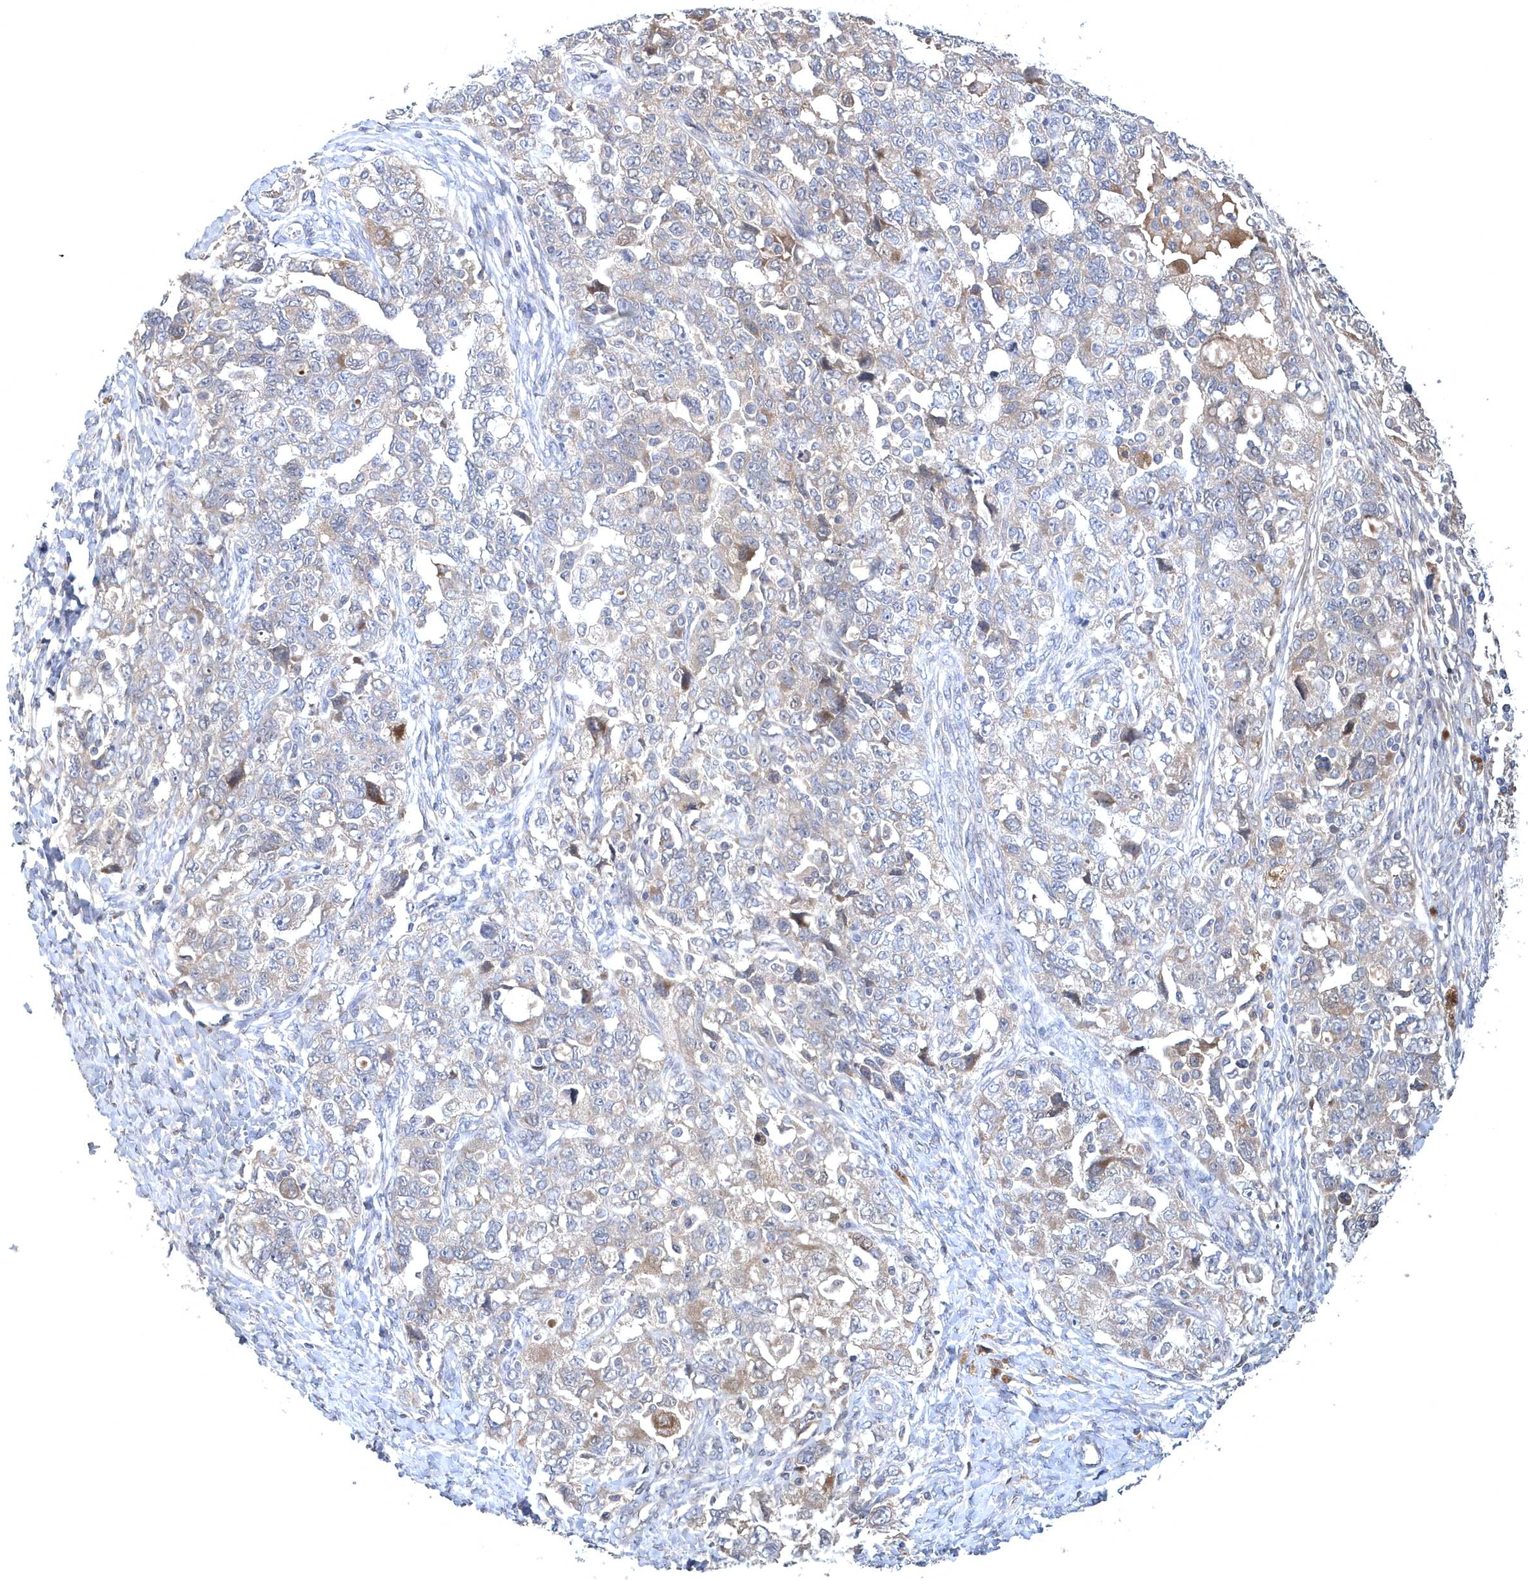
{"staining": {"intensity": "weak", "quantity": "25%-75%", "location": "cytoplasmic/membranous"}, "tissue": "ovarian cancer", "cell_type": "Tumor cells", "image_type": "cancer", "snomed": [{"axis": "morphology", "description": "Carcinoma, NOS"}, {"axis": "morphology", "description": "Cystadenocarcinoma, serous, NOS"}, {"axis": "topography", "description": "Ovary"}], "caption": "A photomicrograph of serous cystadenocarcinoma (ovarian) stained for a protein shows weak cytoplasmic/membranous brown staining in tumor cells.", "gene": "HMGCS1", "patient": {"sex": "female", "age": 69}}